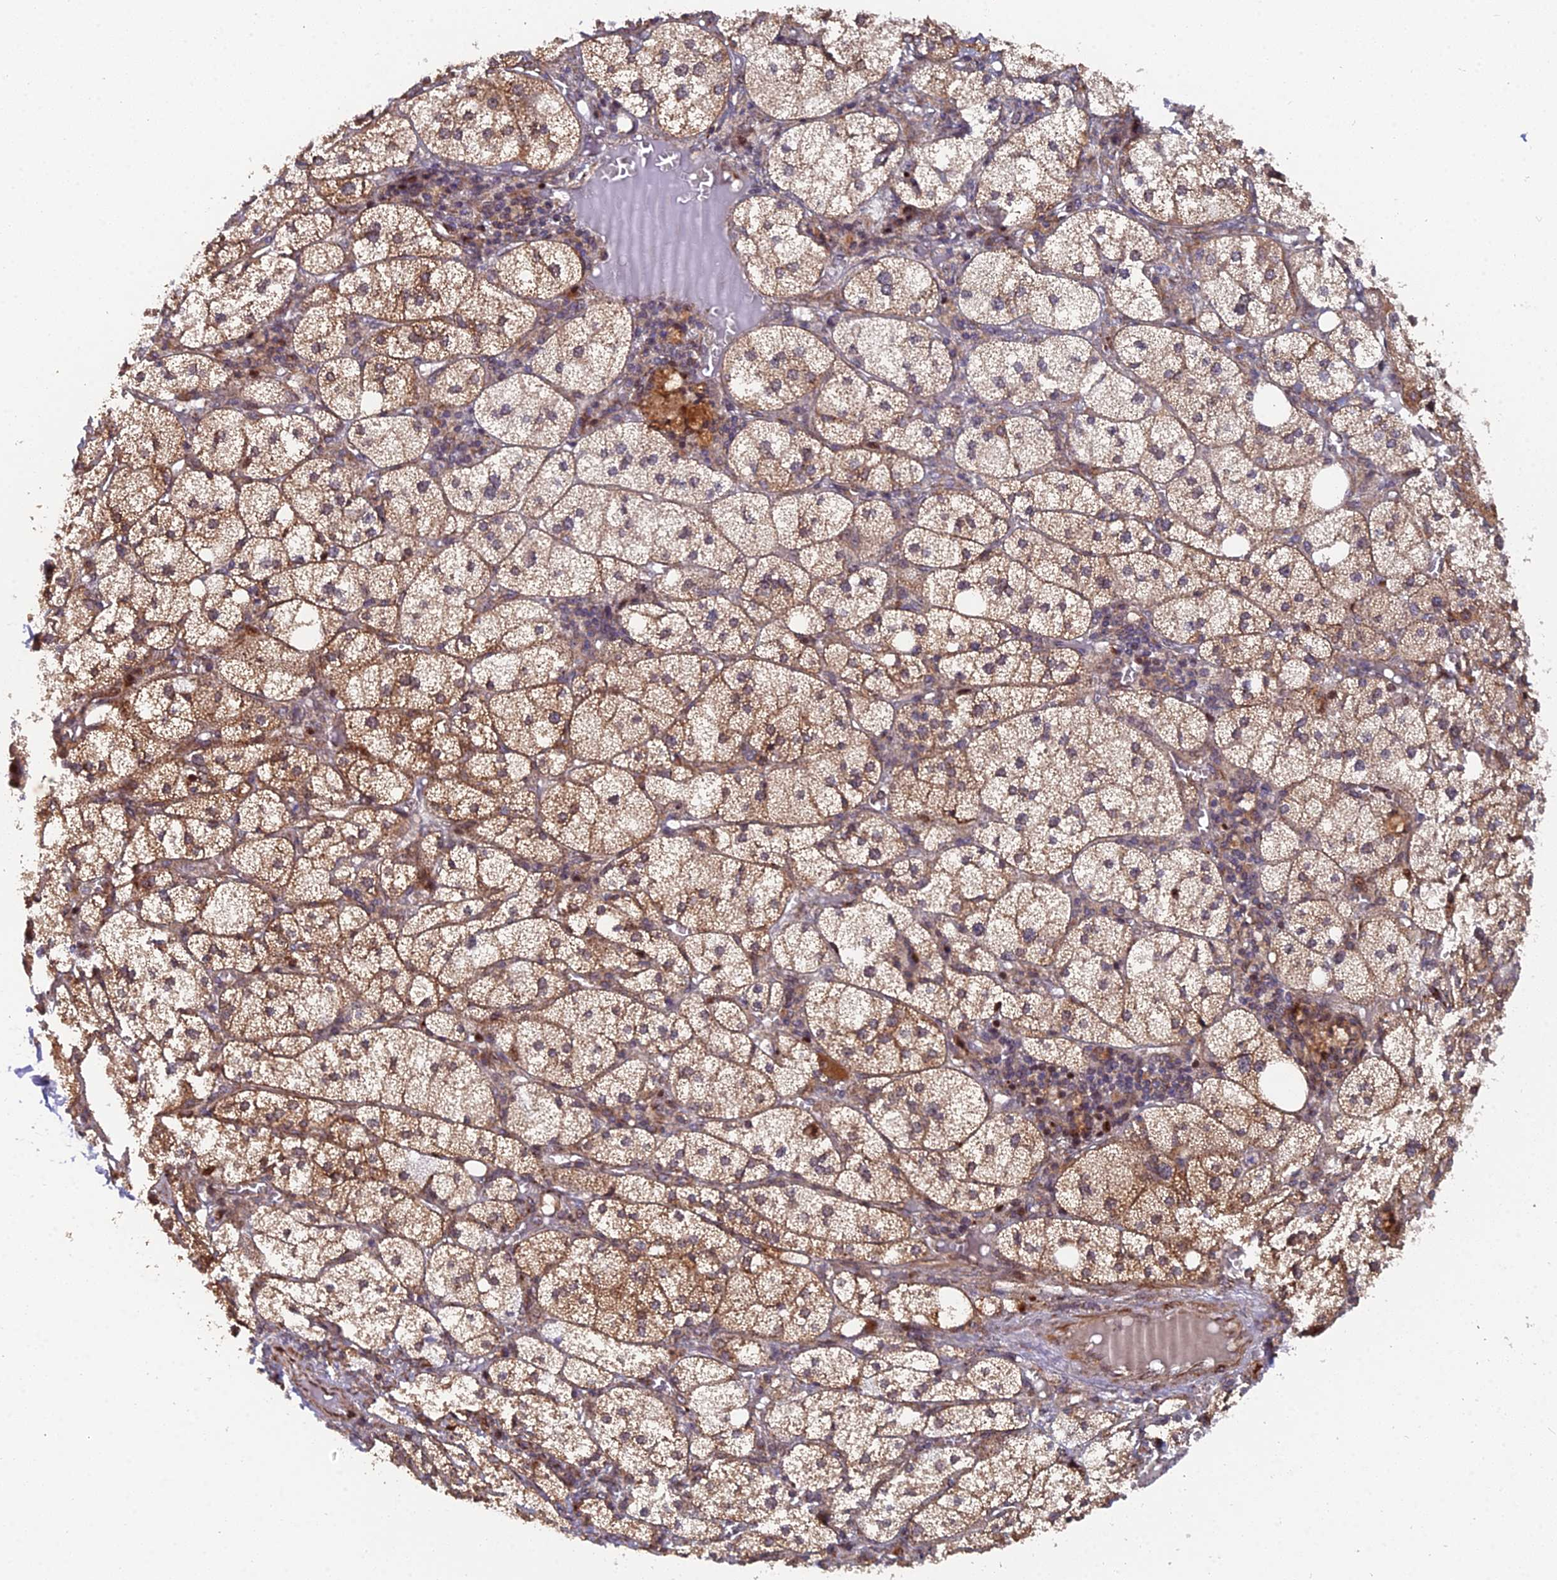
{"staining": {"intensity": "moderate", "quantity": ">75%", "location": "cytoplasmic/membranous"}, "tissue": "adrenal gland", "cell_type": "Glandular cells", "image_type": "normal", "snomed": [{"axis": "morphology", "description": "Normal tissue, NOS"}, {"axis": "topography", "description": "Adrenal gland"}], "caption": "Immunohistochemical staining of benign human adrenal gland displays >75% levels of moderate cytoplasmic/membranous protein positivity in approximately >75% of glandular cells. (brown staining indicates protein expression, while blue staining denotes nuclei).", "gene": "RAB28", "patient": {"sex": "female", "age": 61}}